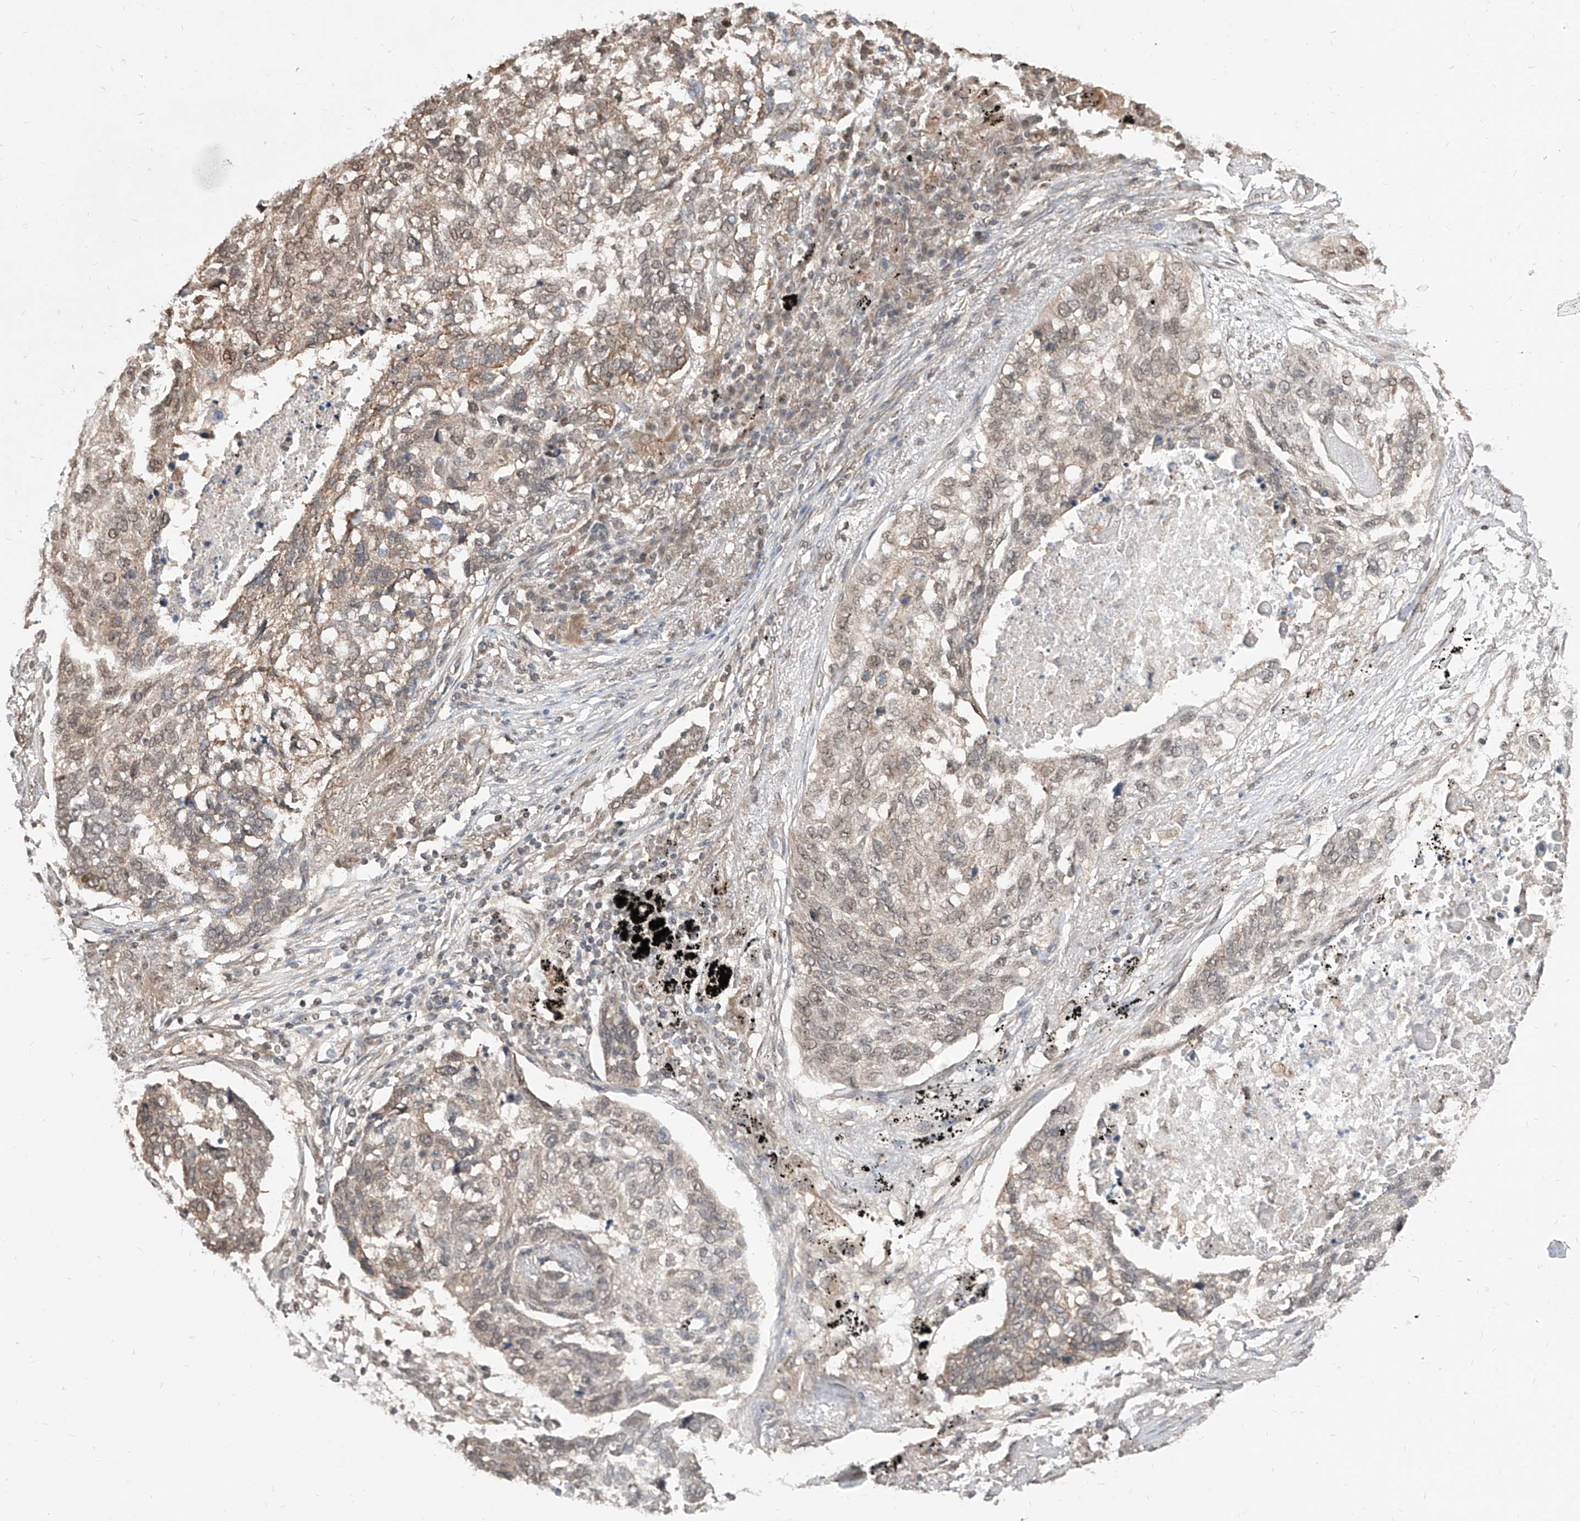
{"staining": {"intensity": "weak", "quantity": "25%-75%", "location": "cytoplasmic/membranous,nuclear"}, "tissue": "lung cancer", "cell_type": "Tumor cells", "image_type": "cancer", "snomed": [{"axis": "morphology", "description": "Squamous cell carcinoma, NOS"}, {"axis": "topography", "description": "Lung"}], "caption": "This is an image of IHC staining of lung cancer (squamous cell carcinoma), which shows weak expression in the cytoplasmic/membranous and nuclear of tumor cells.", "gene": "C8orf82", "patient": {"sex": "female", "age": 63}}